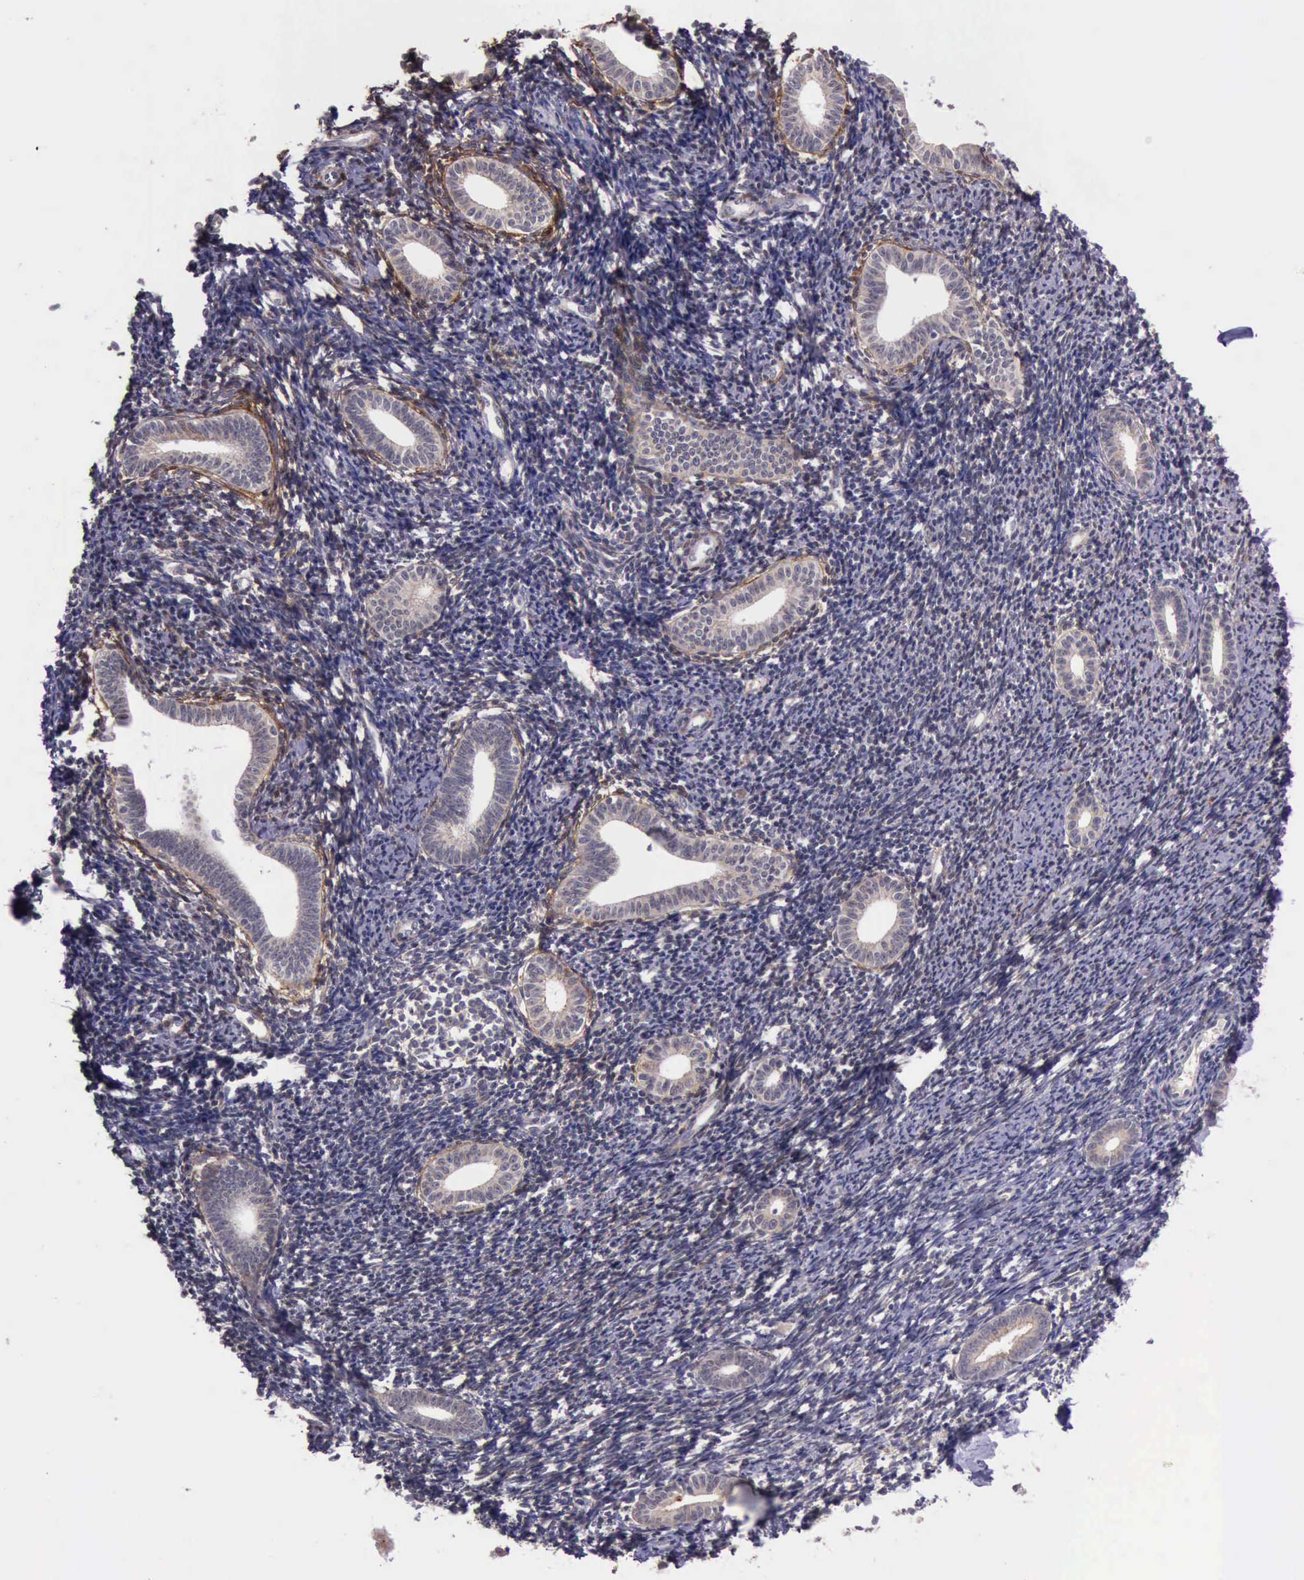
{"staining": {"intensity": "negative", "quantity": "none", "location": "none"}, "tissue": "endometrium", "cell_type": "Cells in endometrial stroma", "image_type": "normal", "snomed": [{"axis": "morphology", "description": "Normal tissue, NOS"}, {"axis": "topography", "description": "Endometrium"}], "caption": "Immunohistochemistry histopathology image of normal endometrium: endometrium stained with DAB (3,3'-diaminobenzidine) exhibits no significant protein positivity in cells in endometrial stroma. (DAB (3,3'-diaminobenzidine) IHC visualized using brightfield microscopy, high magnification).", "gene": "PRICKLE3", "patient": {"sex": "female", "age": 52}}